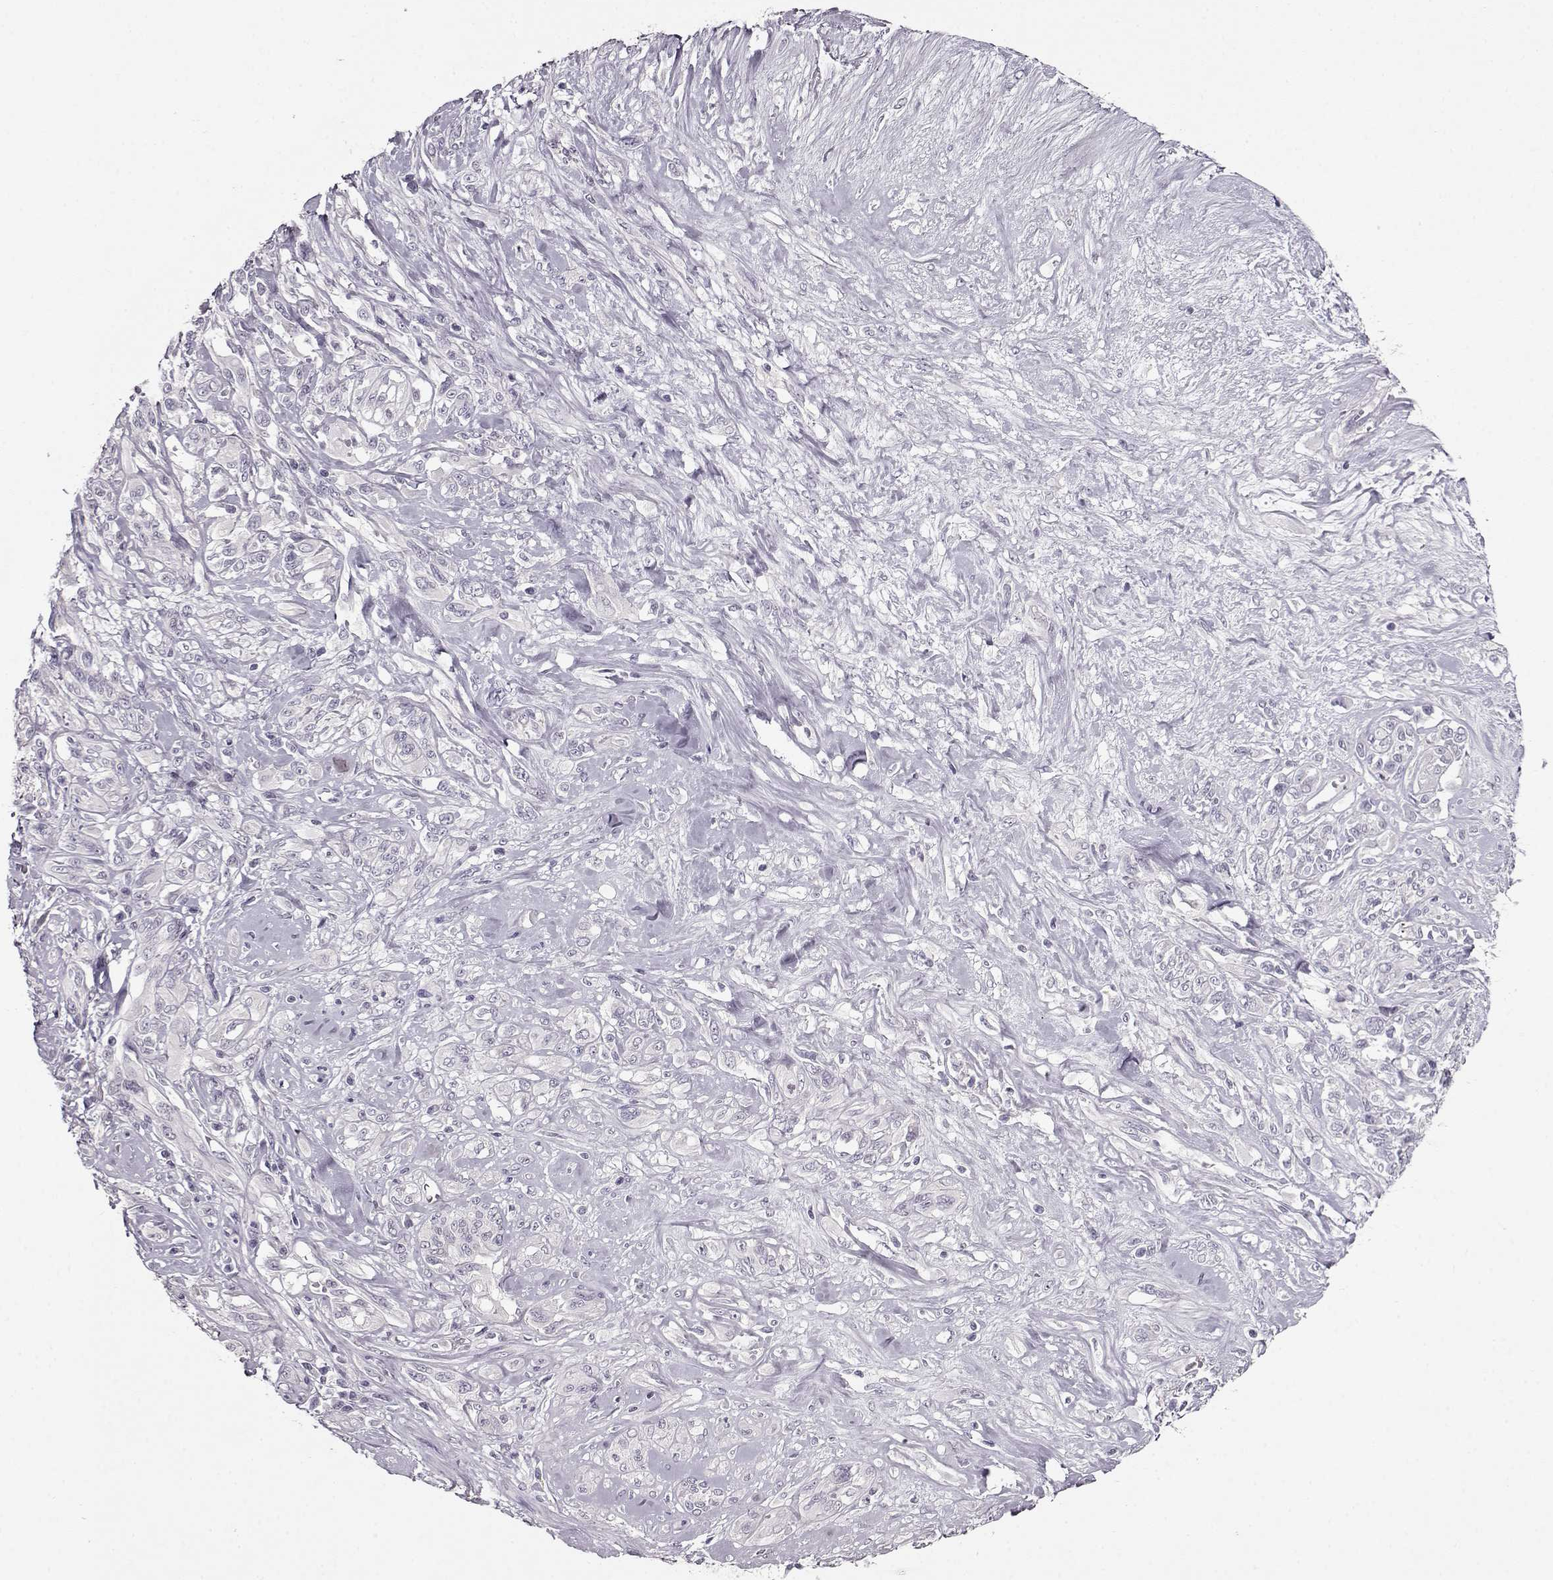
{"staining": {"intensity": "negative", "quantity": "none", "location": "none"}, "tissue": "melanoma", "cell_type": "Tumor cells", "image_type": "cancer", "snomed": [{"axis": "morphology", "description": "Malignant melanoma, NOS"}, {"axis": "topography", "description": "Skin"}], "caption": "Tumor cells show no significant positivity in melanoma.", "gene": "RP1L1", "patient": {"sex": "female", "age": 91}}